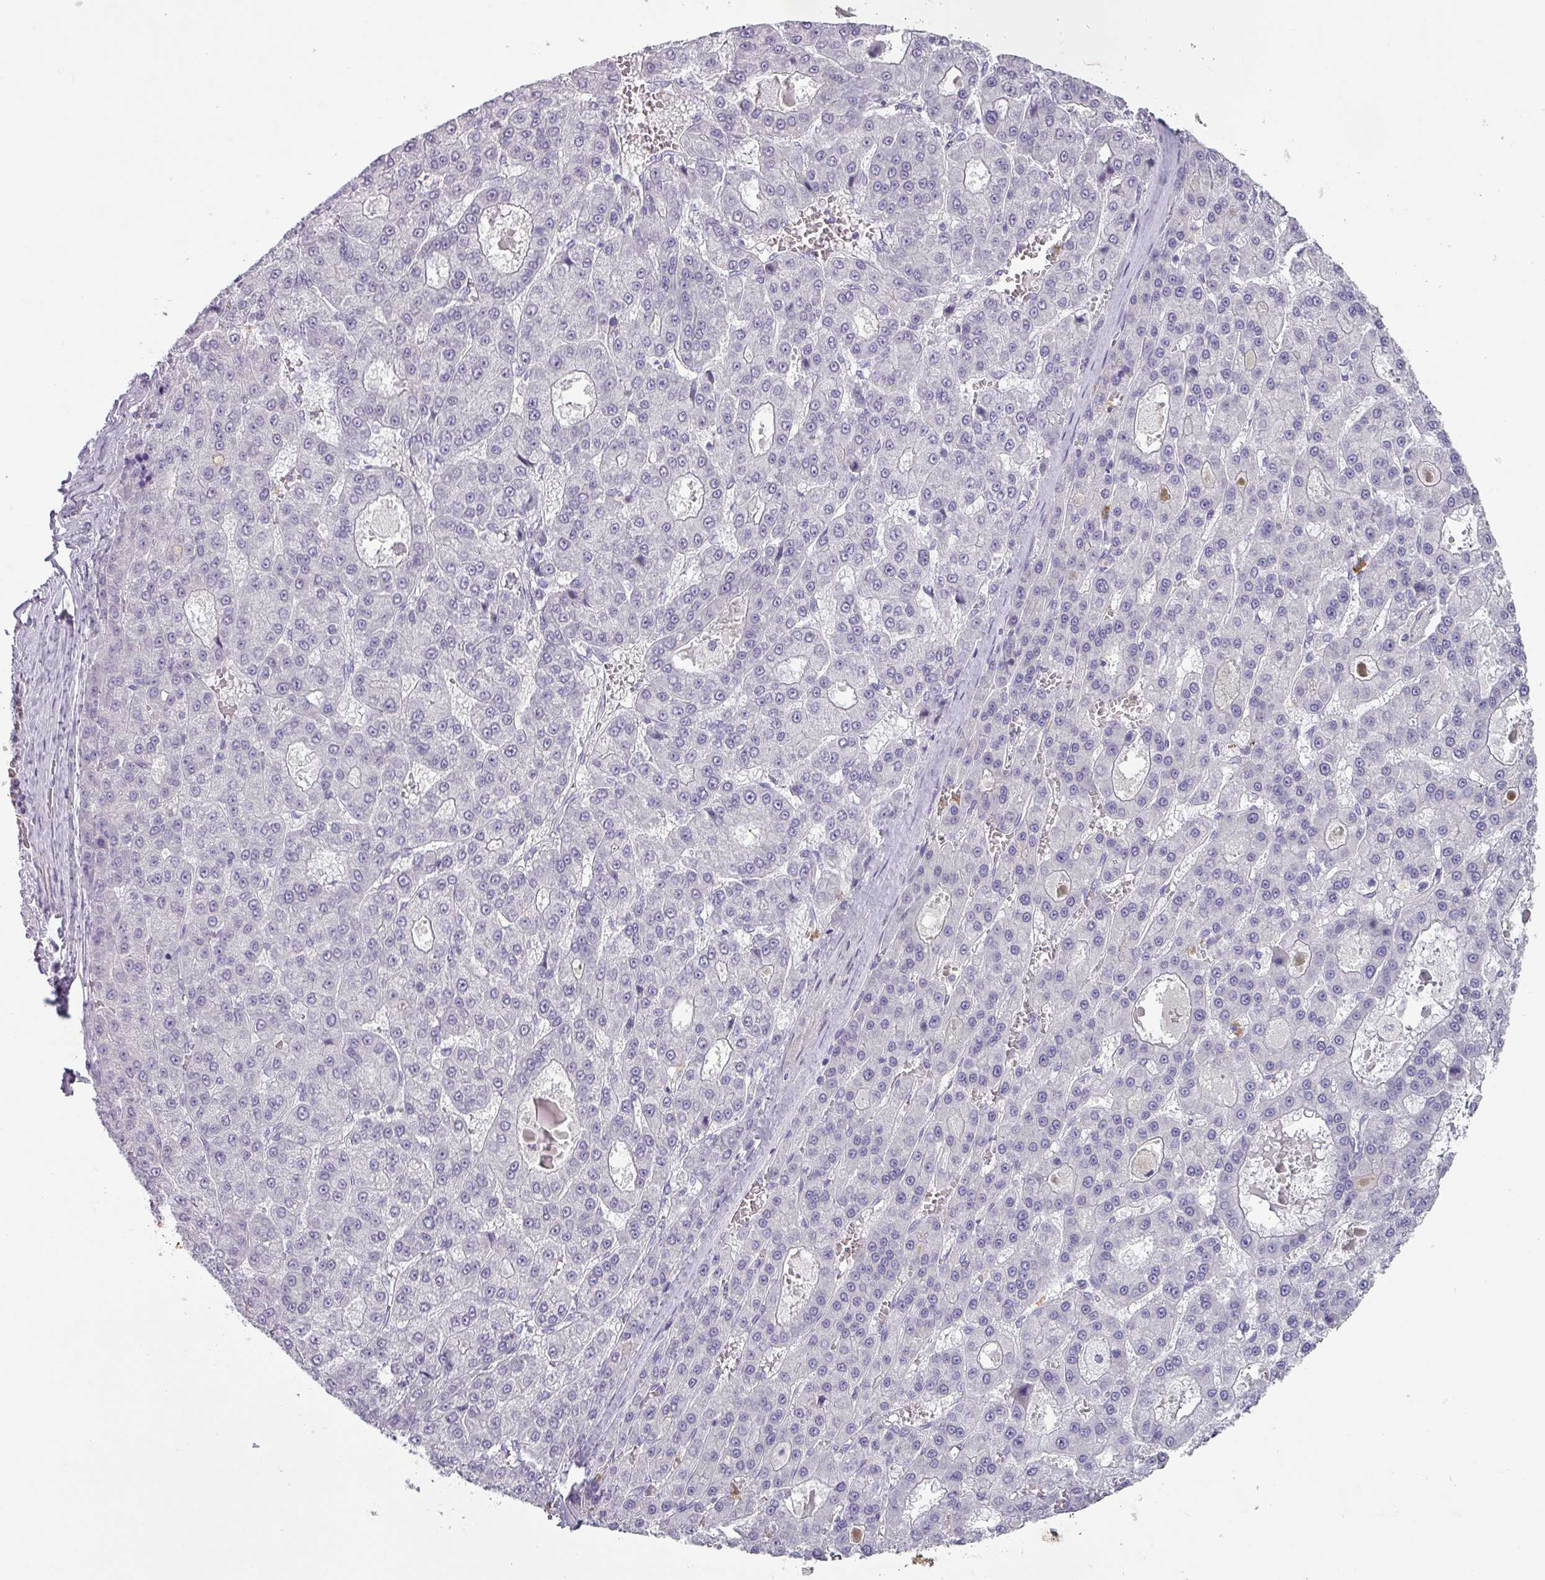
{"staining": {"intensity": "negative", "quantity": "none", "location": "none"}, "tissue": "liver cancer", "cell_type": "Tumor cells", "image_type": "cancer", "snomed": [{"axis": "morphology", "description": "Carcinoma, Hepatocellular, NOS"}, {"axis": "topography", "description": "Liver"}], "caption": "There is no significant positivity in tumor cells of liver hepatocellular carcinoma.", "gene": "BTLA", "patient": {"sex": "male", "age": 70}}